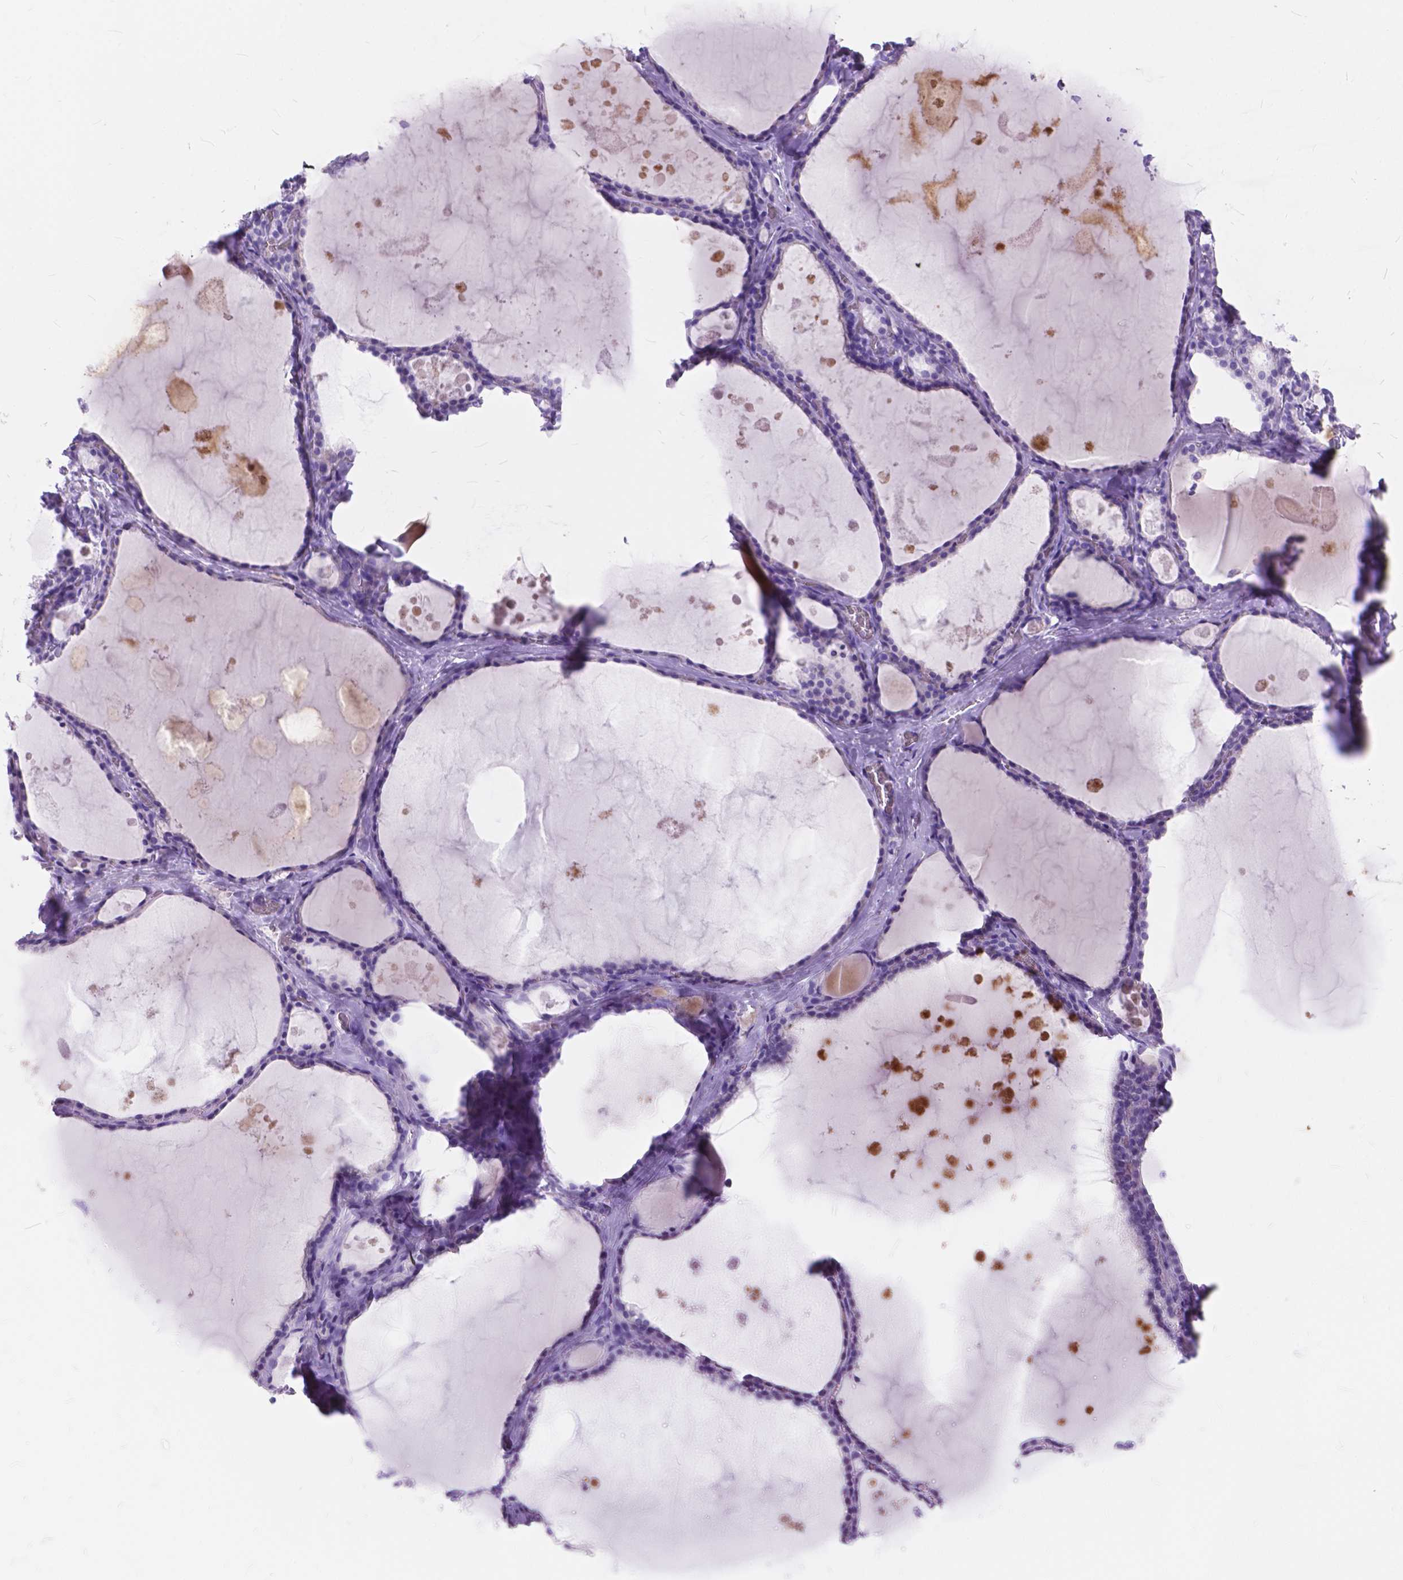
{"staining": {"intensity": "negative", "quantity": "none", "location": "none"}, "tissue": "thyroid gland", "cell_type": "Glandular cells", "image_type": "normal", "snomed": [{"axis": "morphology", "description": "Normal tissue, NOS"}, {"axis": "topography", "description": "Thyroid gland"}], "caption": "This is an IHC histopathology image of benign human thyroid gland. There is no staining in glandular cells.", "gene": "FOXL2", "patient": {"sex": "male", "age": 56}}